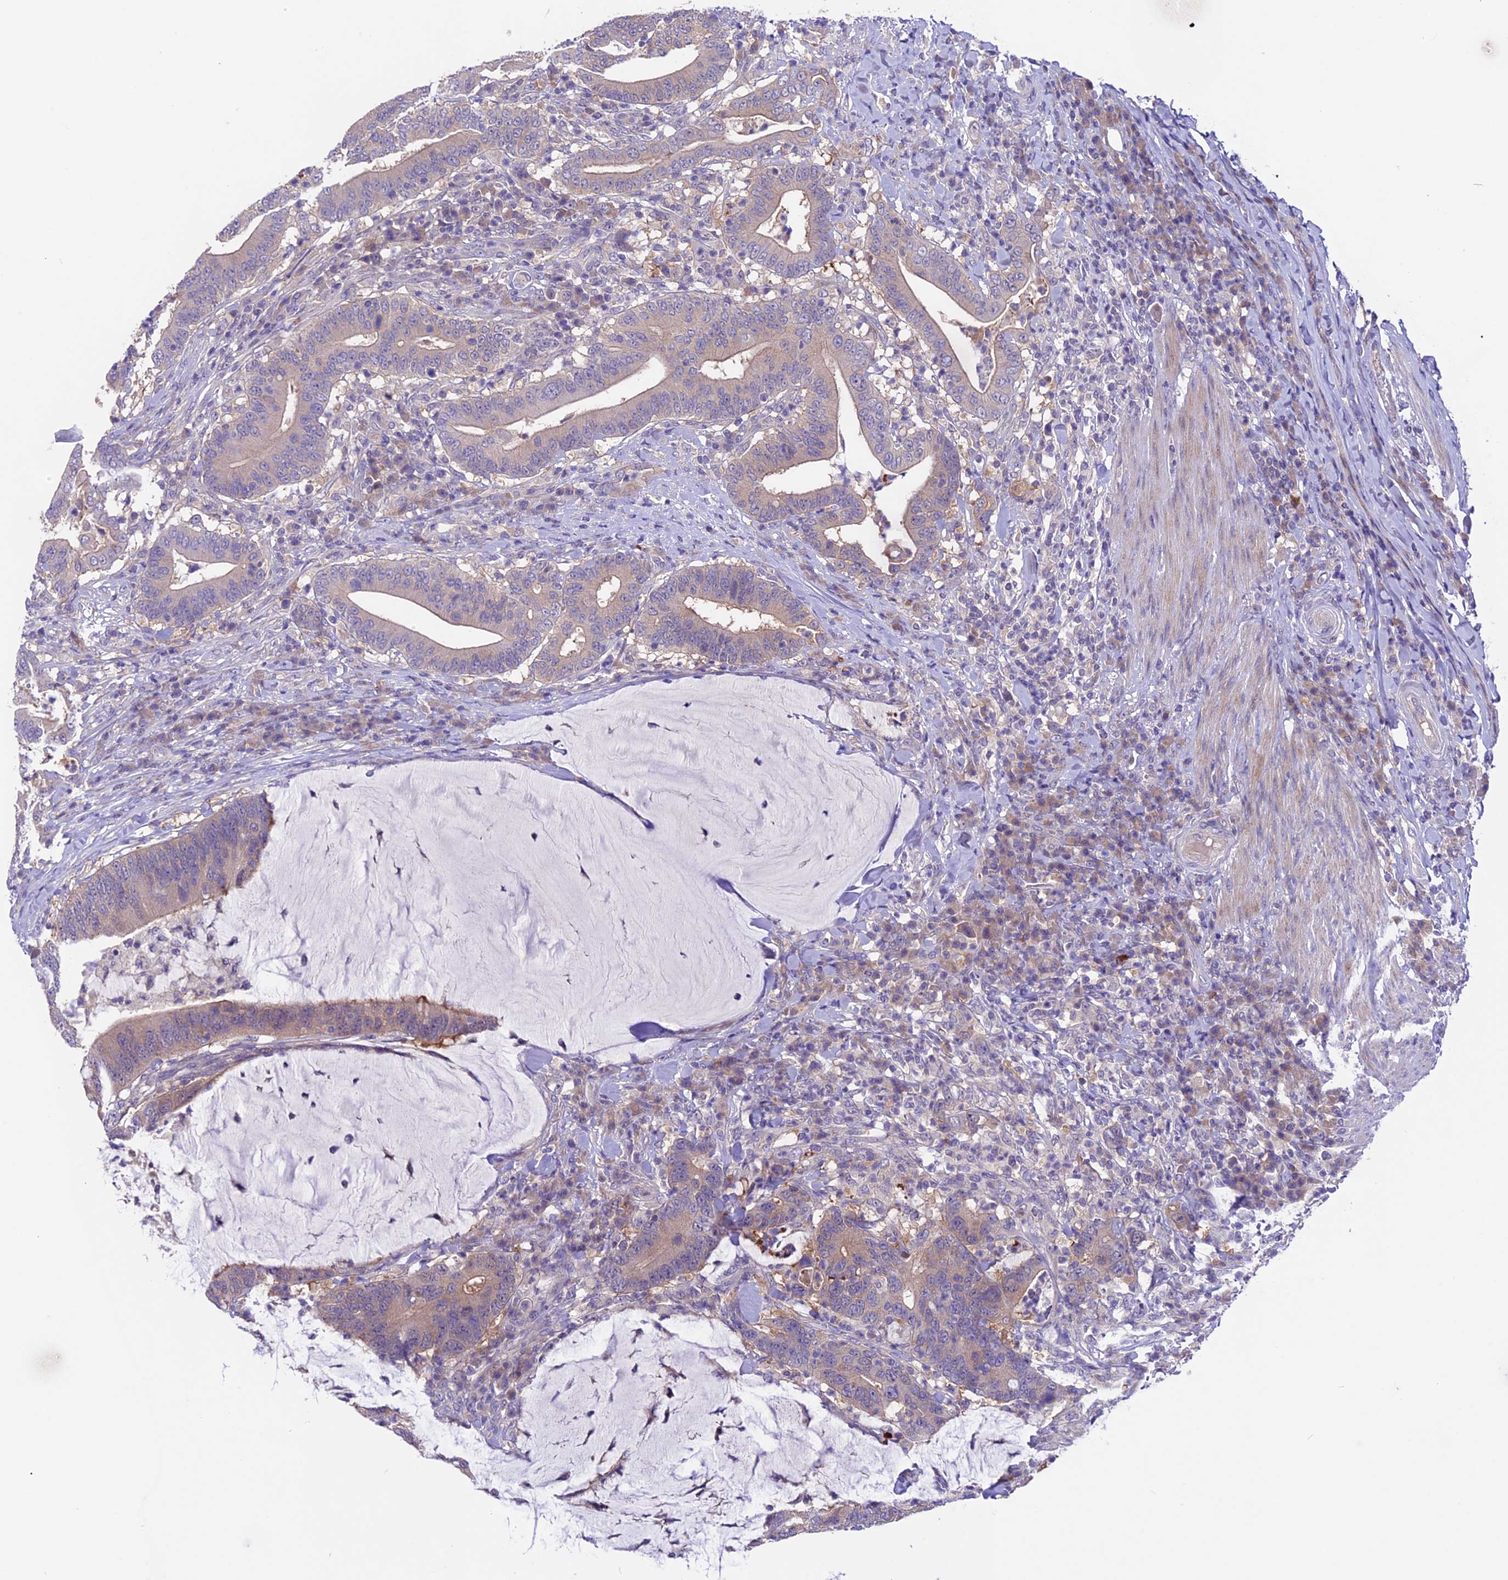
{"staining": {"intensity": "negative", "quantity": "none", "location": "none"}, "tissue": "colorectal cancer", "cell_type": "Tumor cells", "image_type": "cancer", "snomed": [{"axis": "morphology", "description": "Adenocarcinoma, NOS"}, {"axis": "topography", "description": "Colon"}], "caption": "DAB immunohistochemical staining of colorectal adenocarcinoma exhibits no significant expression in tumor cells. (Stains: DAB IHC with hematoxylin counter stain, Microscopy: brightfield microscopy at high magnification).", "gene": "XKR7", "patient": {"sex": "female", "age": 66}}